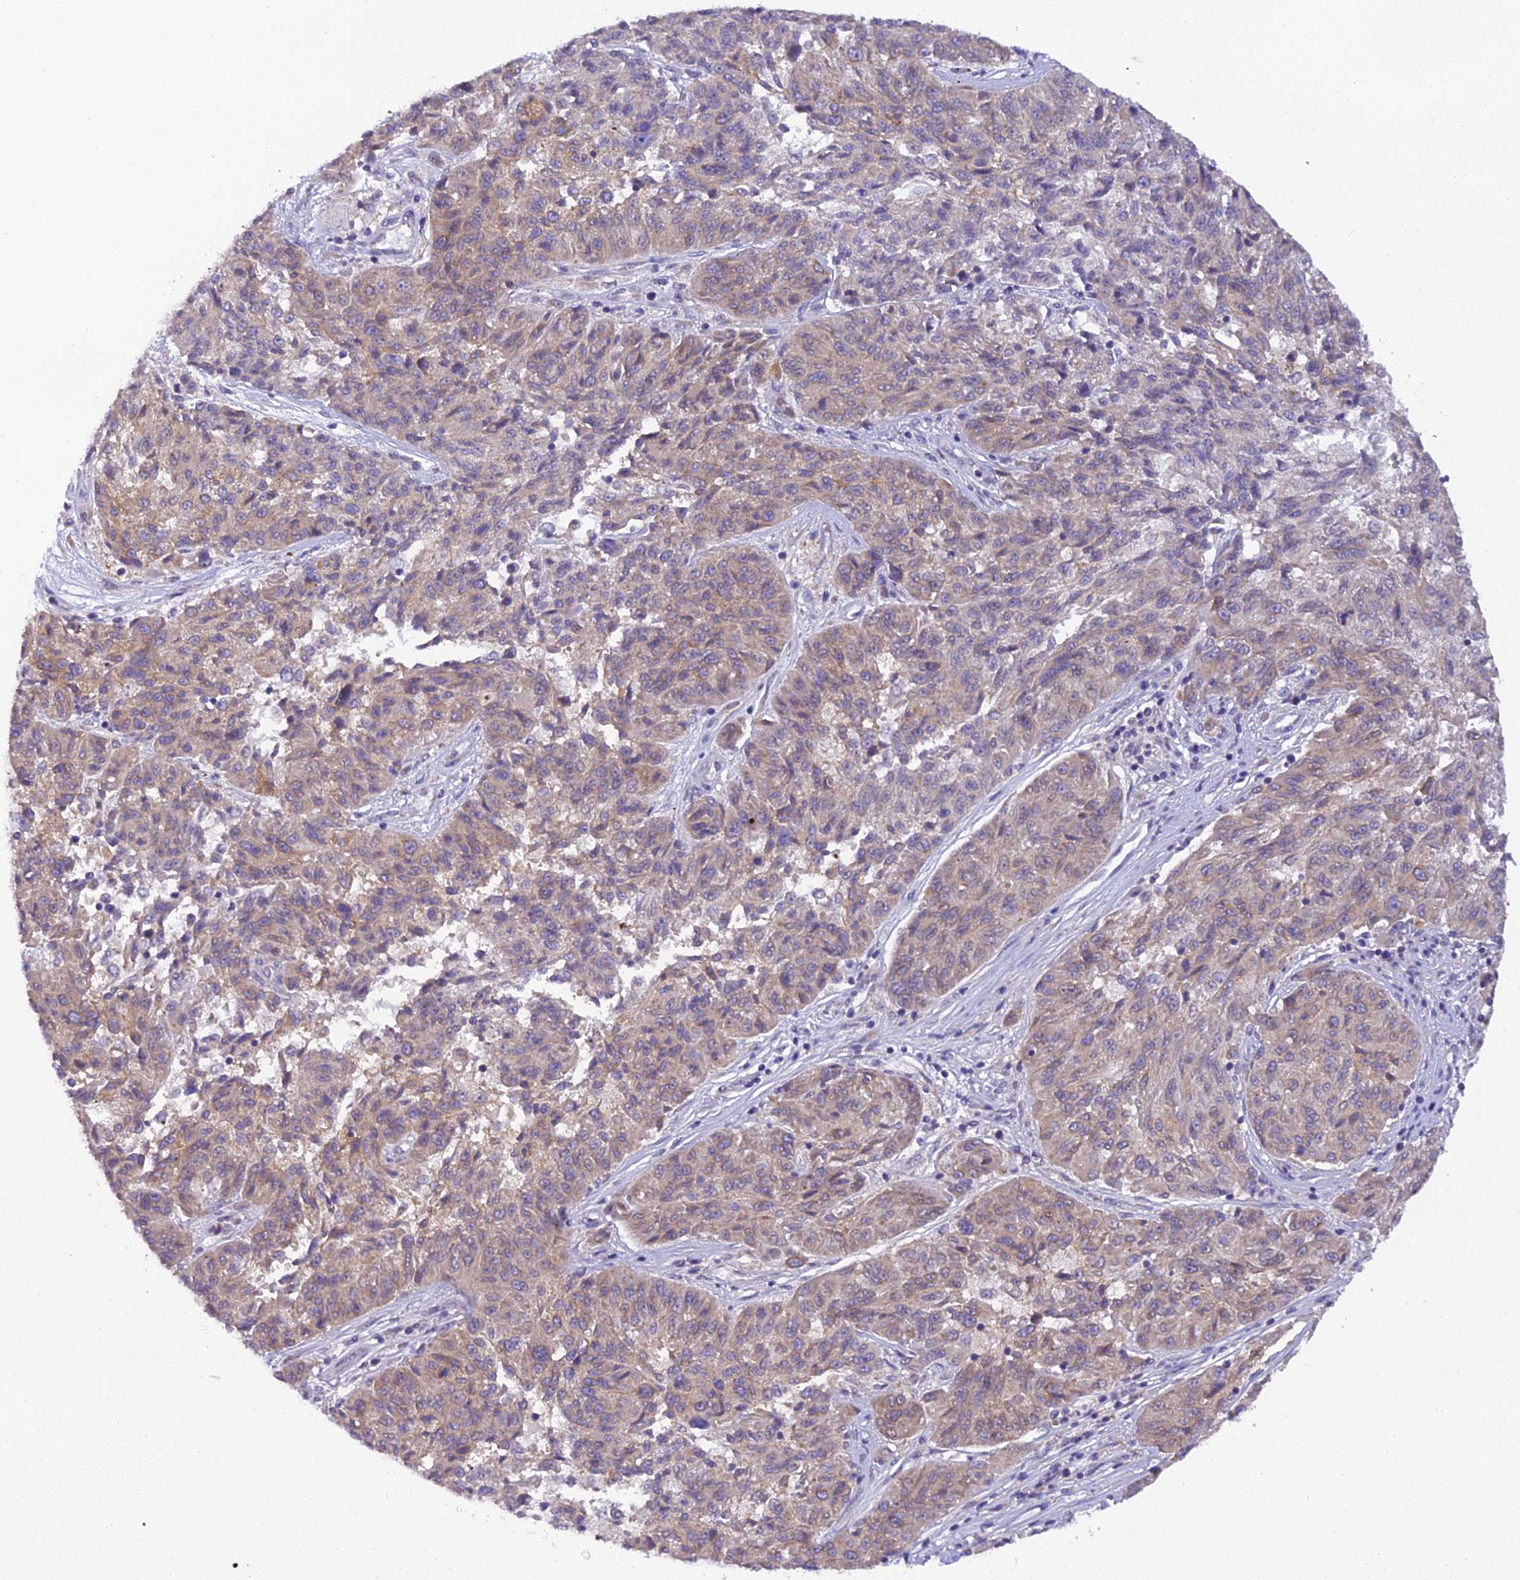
{"staining": {"intensity": "weak", "quantity": ">75%", "location": "cytoplasmic/membranous"}, "tissue": "melanoma", "cell_type": "Tumor cells", "image_type": "cancer", "snomed": [{"axis": "morphology", "description": "Malignant melanoma, NOS"}, {"axis": "topography", "description": "Skin"}], "caption": "IHC image of melanoma stained for a protein (brown), which demonstrates low levels of weak cytoplasmic/membranous expression in about >75% of tumor cells.", "gene": "GOLPH3", "patient": {"sex": "male", "age": 53}}